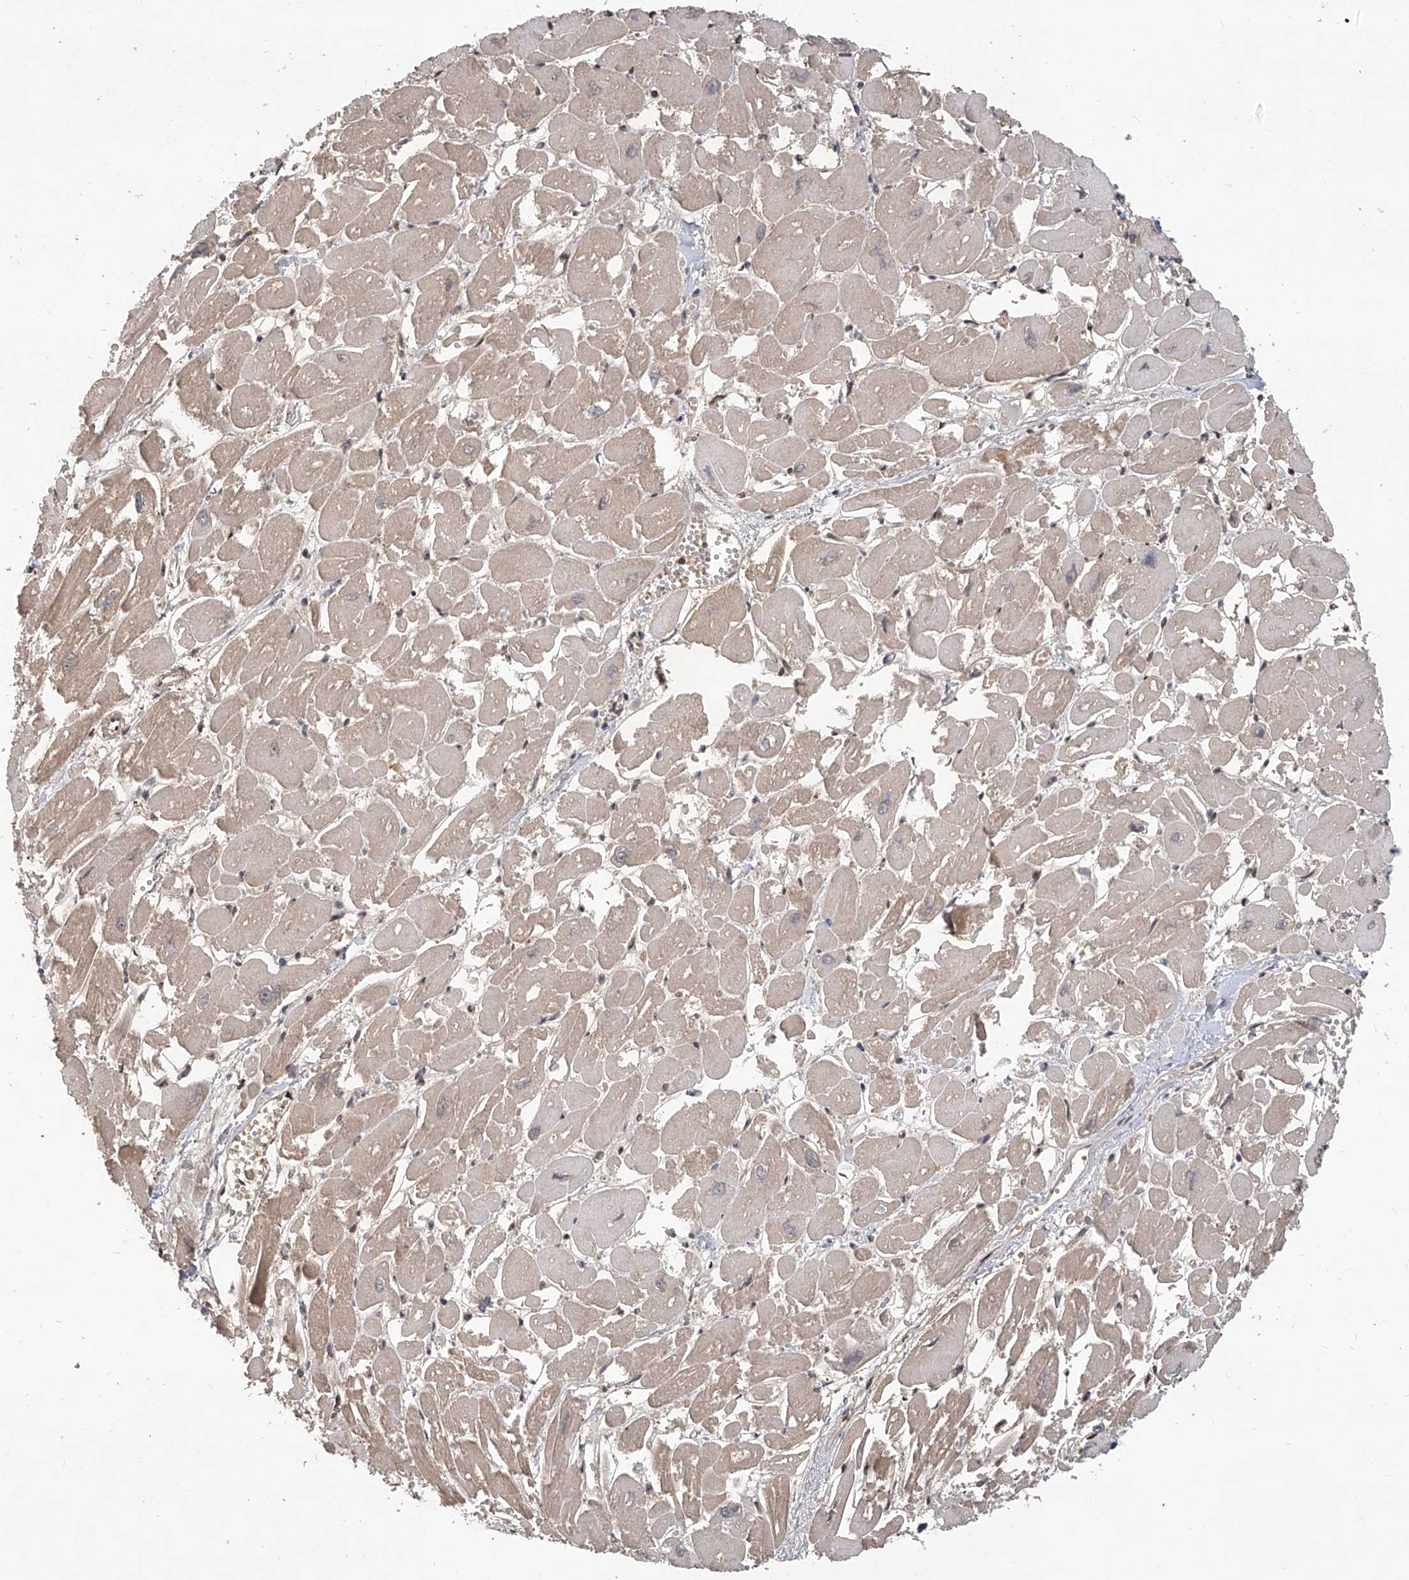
{"staining": {"intensity": "moderate", "quantity": "25%-75%", "location": "cytoplasmic/membranous,nuclear"}, "tissue": "heart muscle", "cell_type": "Cardiomyocytes", "image_type": "normal", "snomed": [{"axis": "morphology", "description": "Normal tissue, NOS"}, {"axis": "topography", "description": "Heart"}], "caption": "Brown immunohistochemical staining in normal heart muscle displays moderate cytoplasmic/membranous,nuclear expression in approximately 25%-75% of cardiomyocytes.", "gene": "PSMB1", "patient": {"sex": "male", "age": 54}}